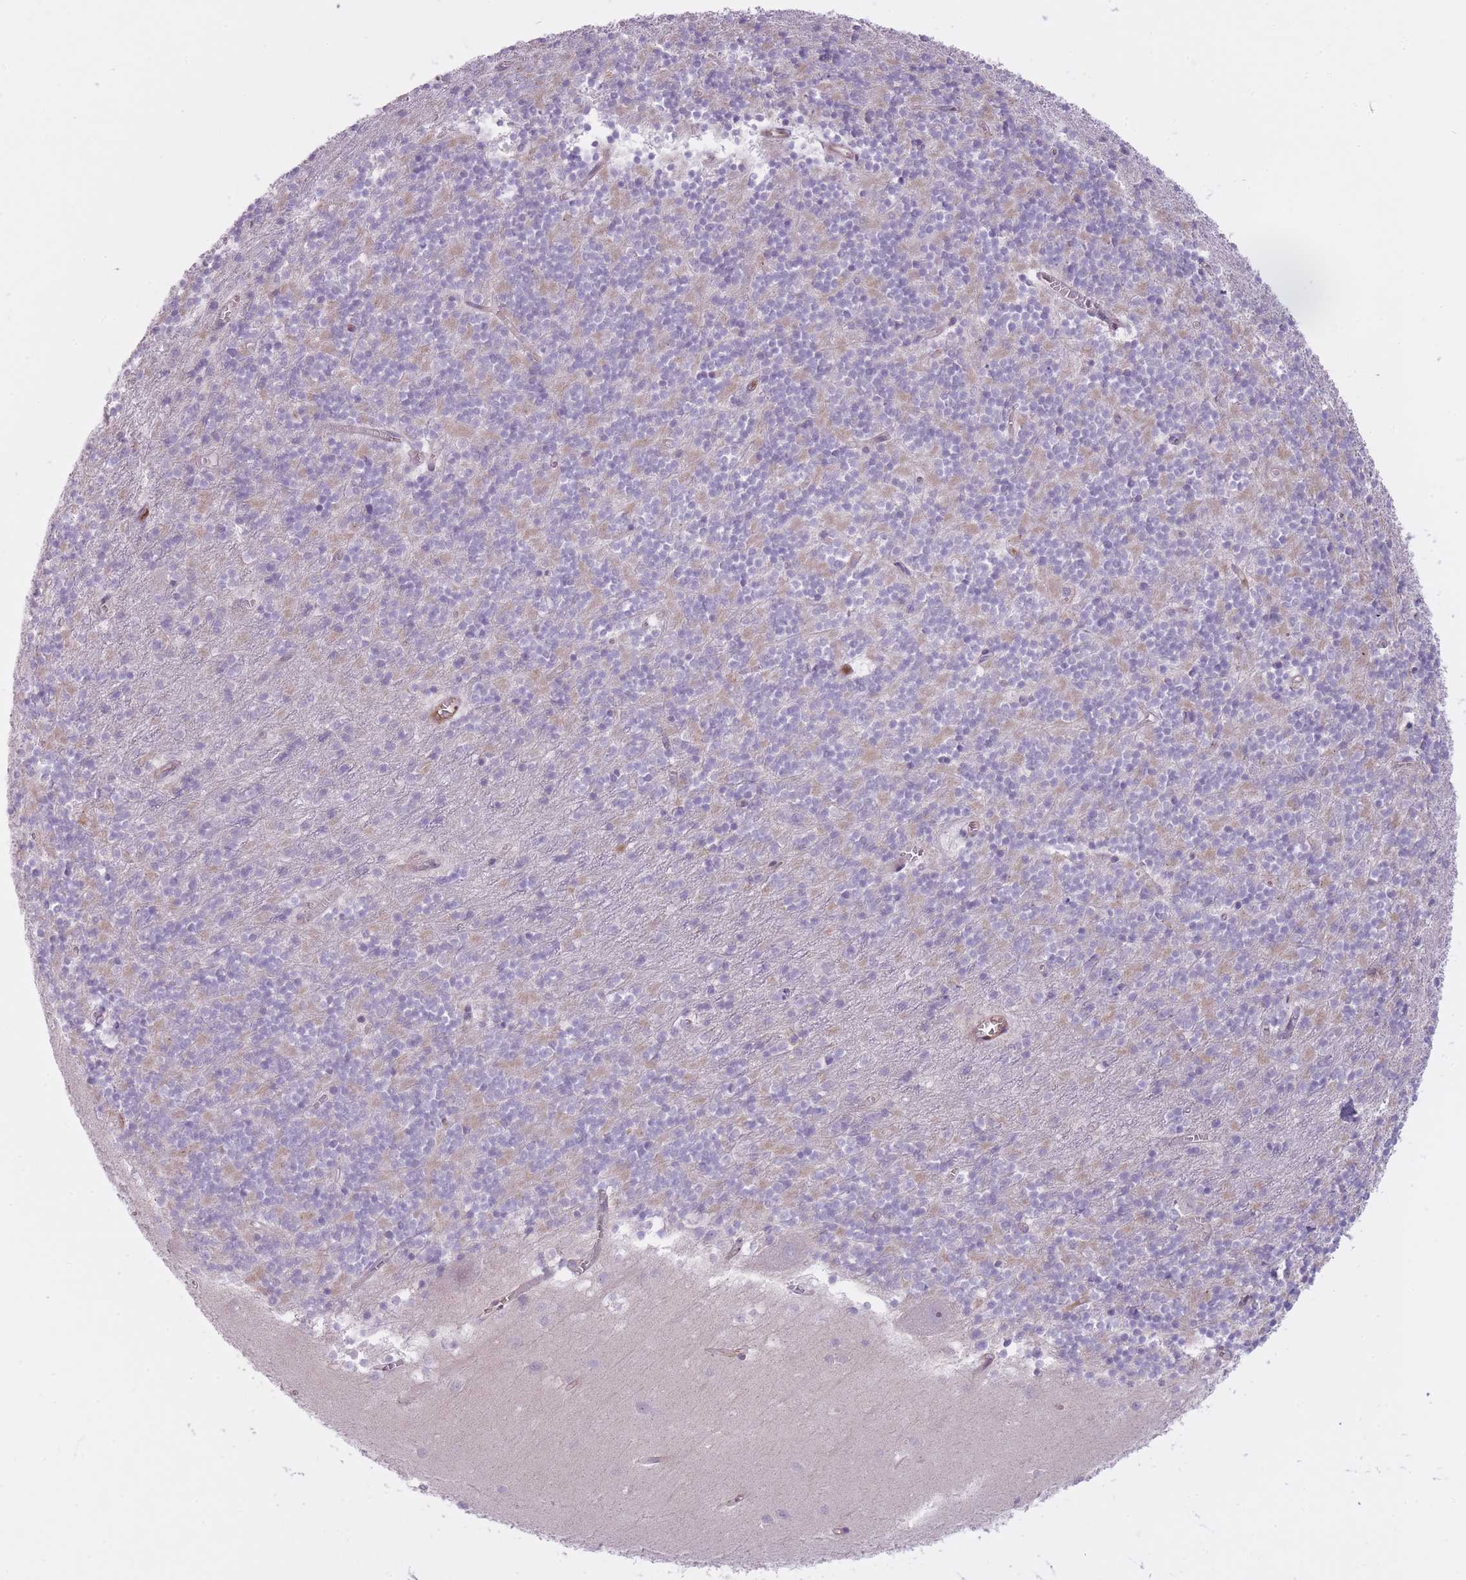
{"staining": {"intensity": "negative", "quantity": "none", "location": "none"}, "tissue": "cerebellum", "cell_type": "Cells in granular layer", "image_type": "normal", "snomed": [{"axis": "morphology", "description": "Normal tissue, NOS"}, {"axis": "topography", "description": "Cerebellum"}], "caption": "Cells in granular layer show no significant protein staining in normal cerebellum.", "gene": "PGRMC2", "patient": {"sex": "male", "age": 54}}